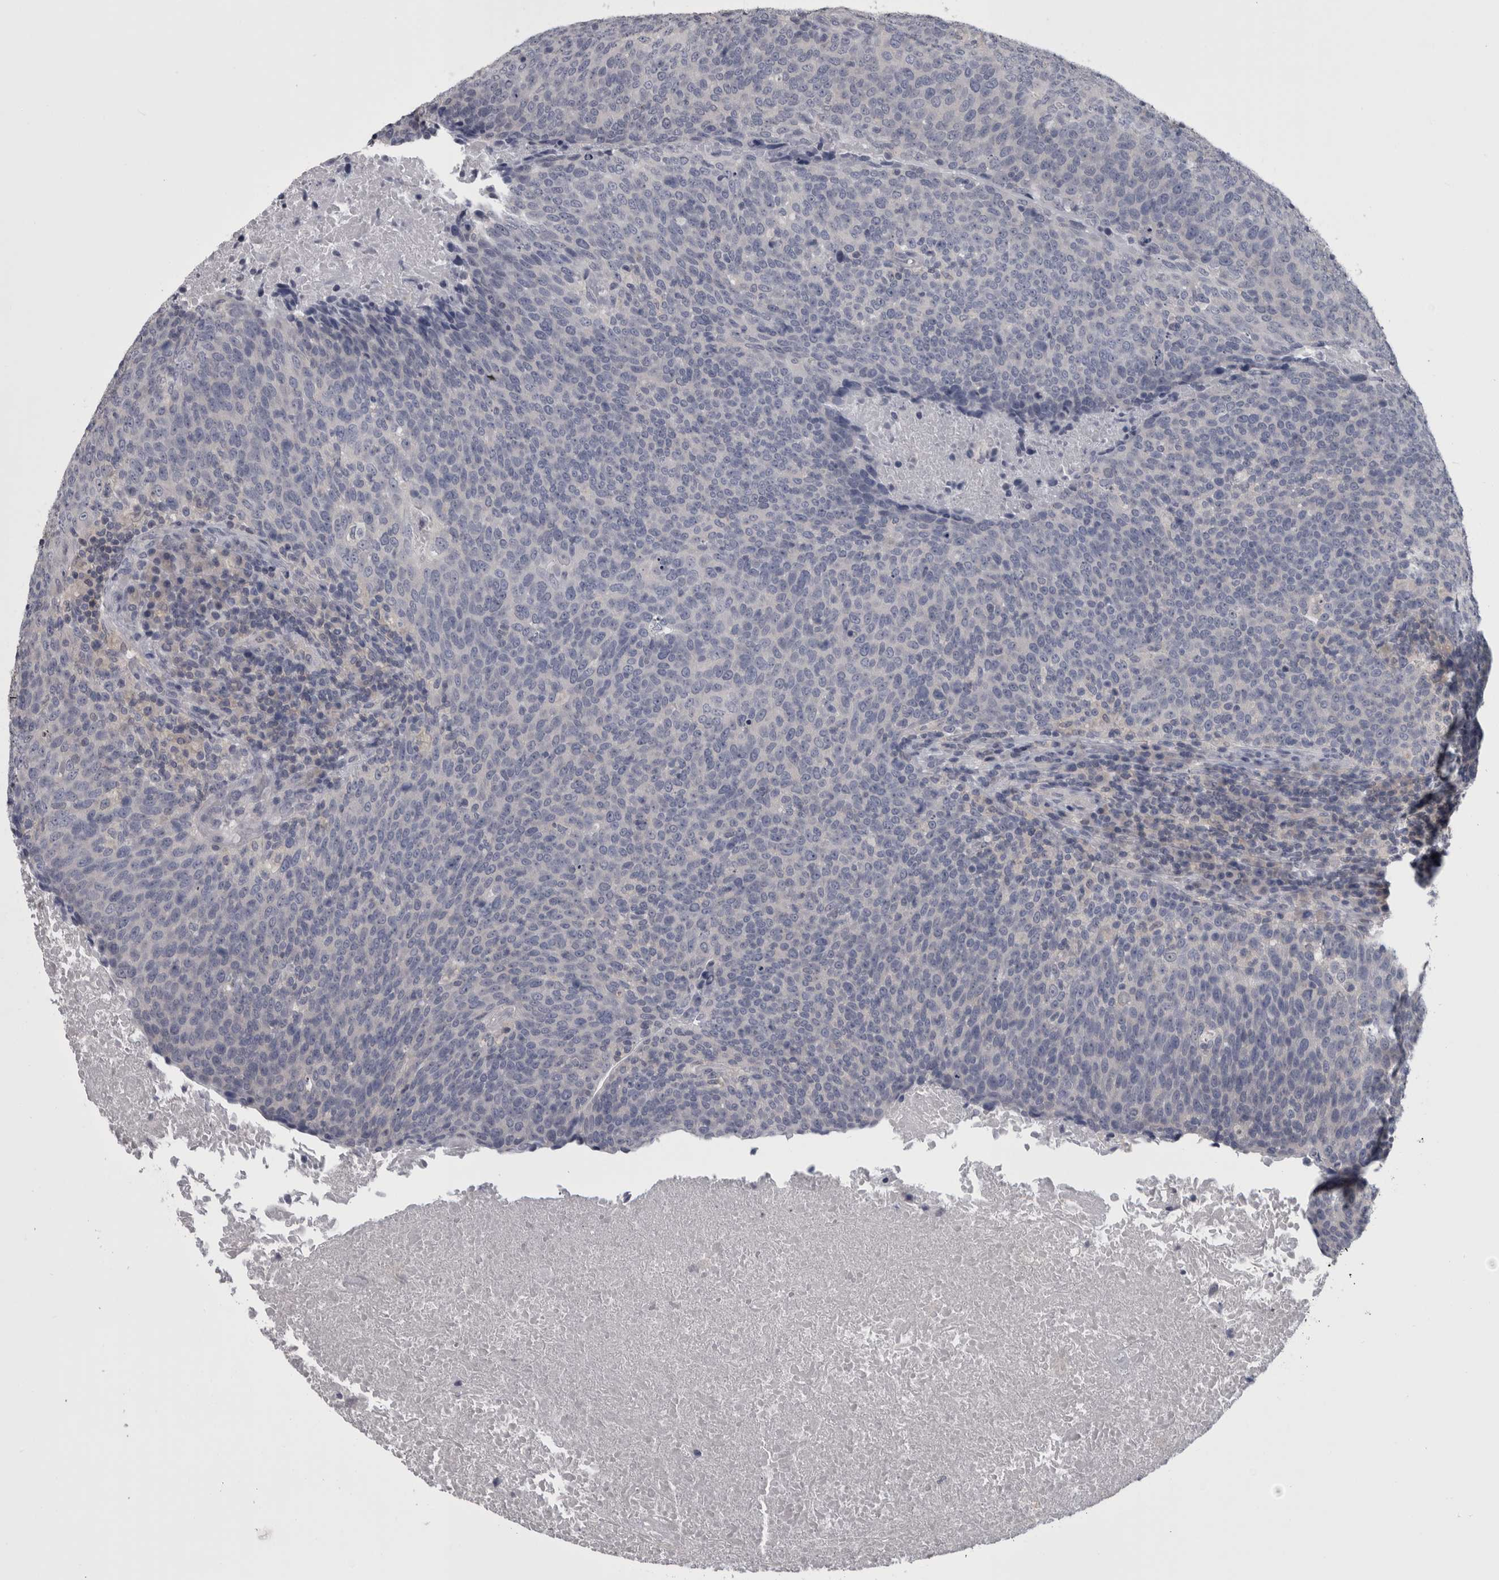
{"staining": {"intensity": "negative", "quantity": "none", "location": "none"}, "tissue": "head and neck cancer", "cell_type": "Tumor cells", "image_type": "cancer", "snomed": [{"axis": "morphology", "description": "Squamous cell carcinoma, NOS"}, {"axis": "morphology", "description": "Squamous cell carcinoma, metastatic, NOS"}, {"axis": "topography", "description": "Lymph node"}, {"axis": "topography", "description": "Head-Neck"}], "caption": "A high-resolution micrograph shows immunohistochemistry staining of head and neck metastatic squamous cell carcinoma, which displays no significant expression in tumor cells.", "gene": "APRT", "patient": {"sex": "male", "age": 62}}